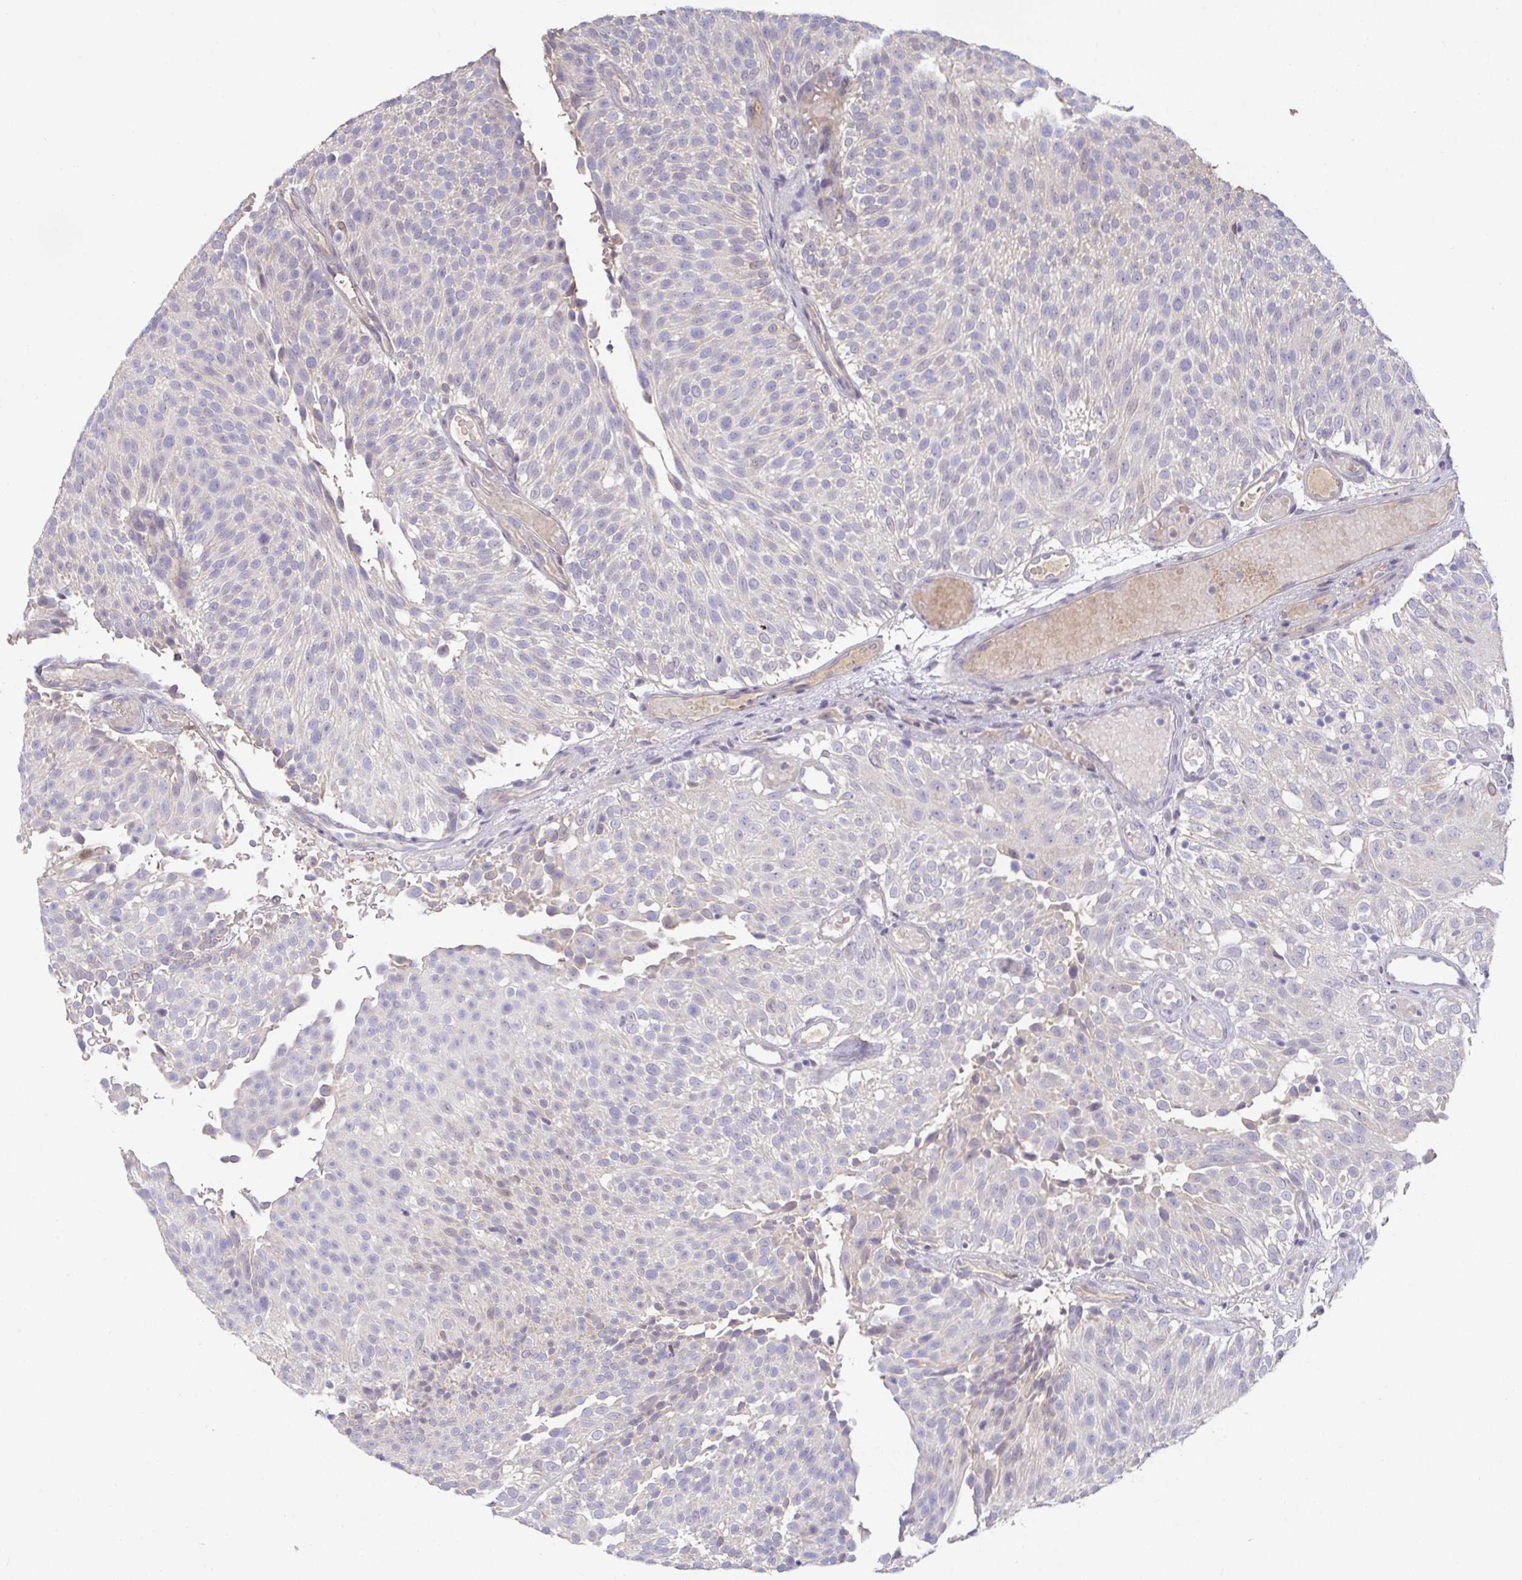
{"staining": {"intensity": "negative", "quantity": "none", "location": "none"}, "tissue": "urothelial cancer", "cell_type": "Tumor cells", "image_type": "cancer", "snomed": [{"axis": "morphology", "description": "Urothelial carcinoma, Low grade"}, {"axis": "topography", "description": "Urinary bladder"}], "caption": "Immunohistochemistry (IHC) image of neoplastic tissue: urothelial carcinoma (low-grade) stained with DAB reveals no significant protein staining in tumor cells. The staining was performed using DAB (3,3'-diaminobenzidine) to visualize the protein expression in brown, while the nuclei were stained in blue with hematoxylin (Magnification: 20x).", "gene": "ANO5", "patient": {"sex": "male", "age": 78}}